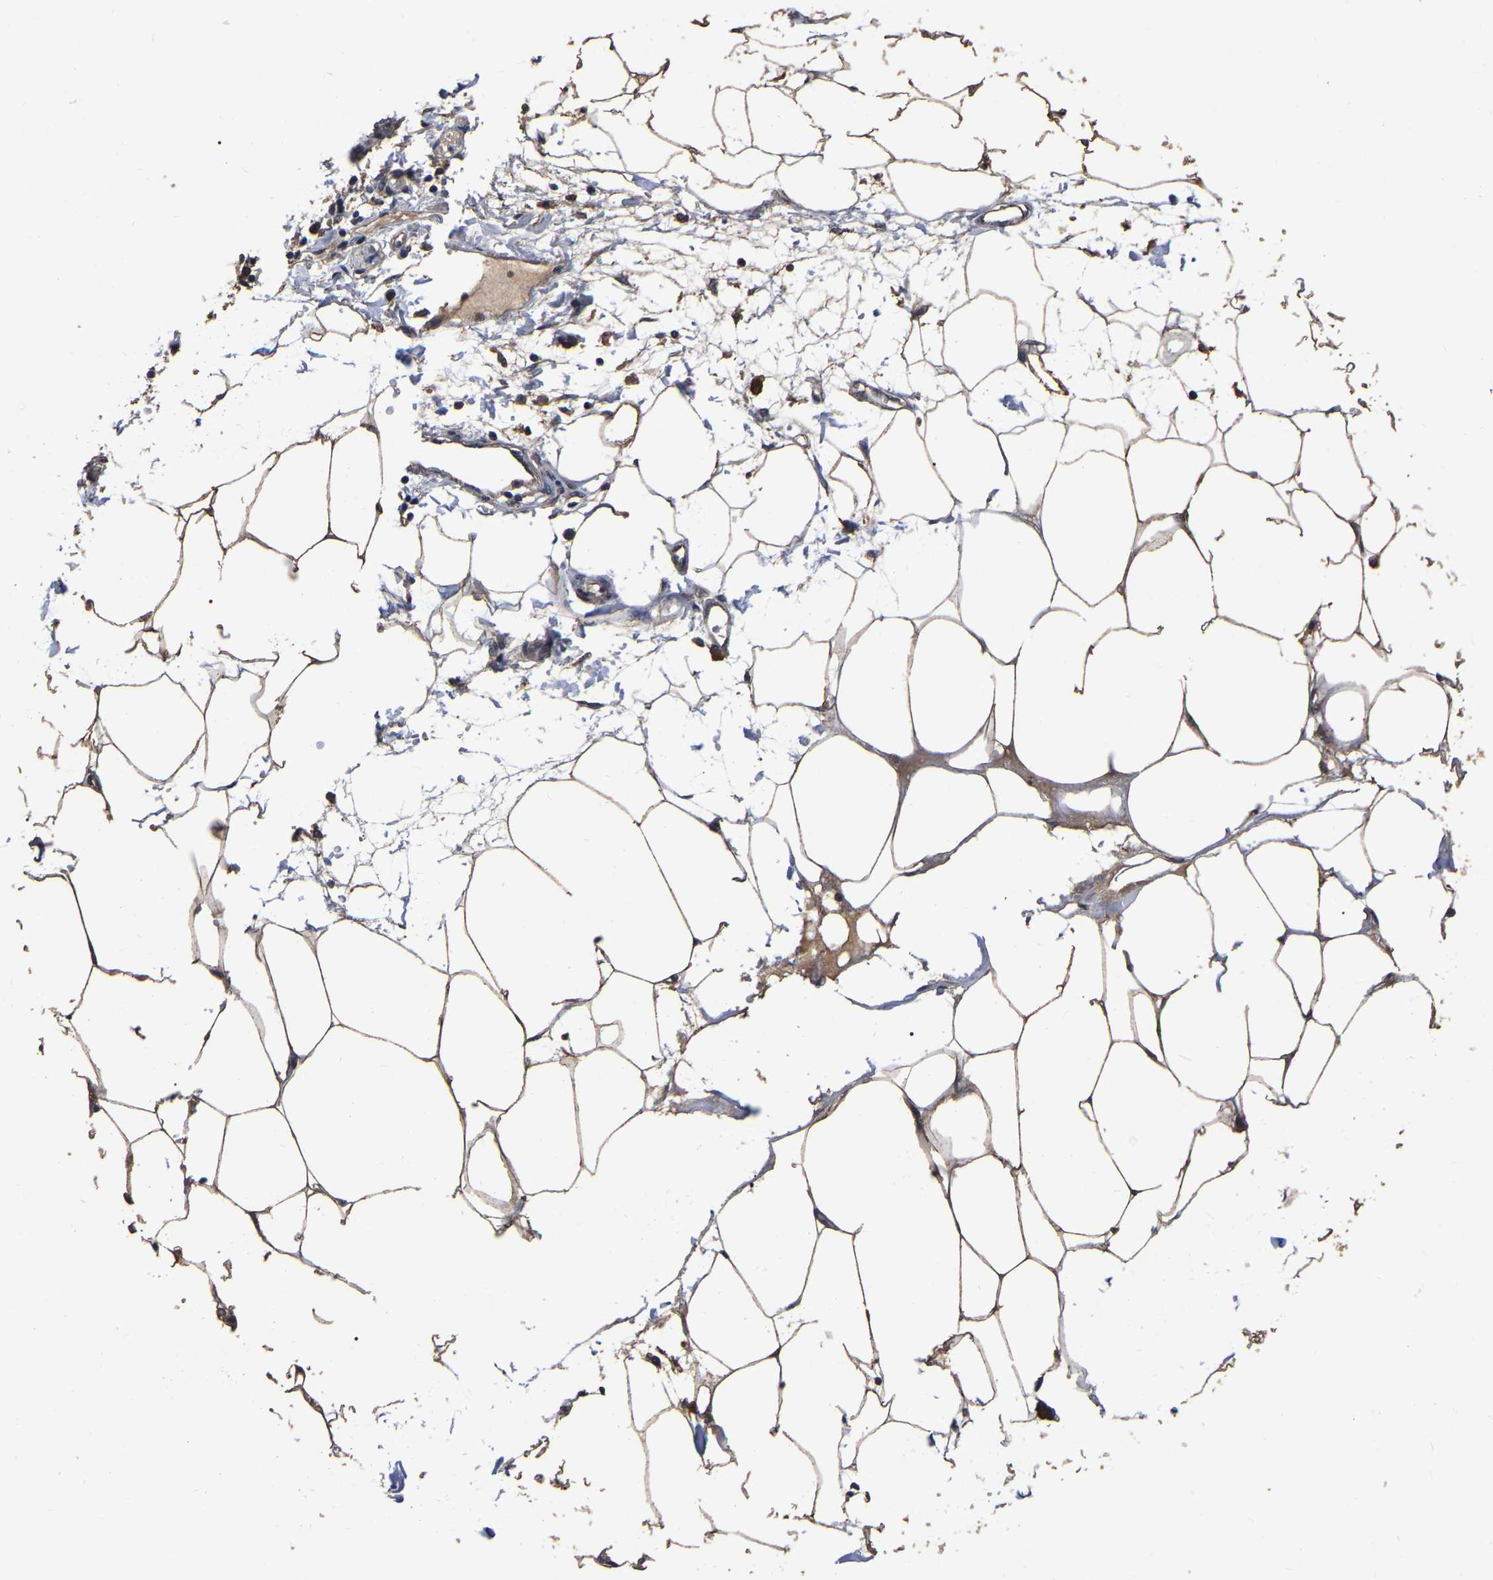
{"staining": {"intensity": "moderate", "quantity": ">75%", "location": "cytoplasmic/membranous"}, "tissue": "adipose tissue", "cell_type": "Adipocytes", "image_type": "normal", "snomed": [{"axis": "morphology", "description": "Normal tissue, NOS"}, {"axis": "morphology", "description": "Adenocarcinoma, NOS"}, {"axis": "topography", "description": "Colon"}, {"axis": "topography", "description": "Peripheral nerve tissue"}], "caption": "Moderate cytoplasmic/membranous staining is appreciated in about >75% of adipocytes in unremarkable adipose tissue.", "gene": "STK32C", "patient": {"sex": "male", "age": 14}}